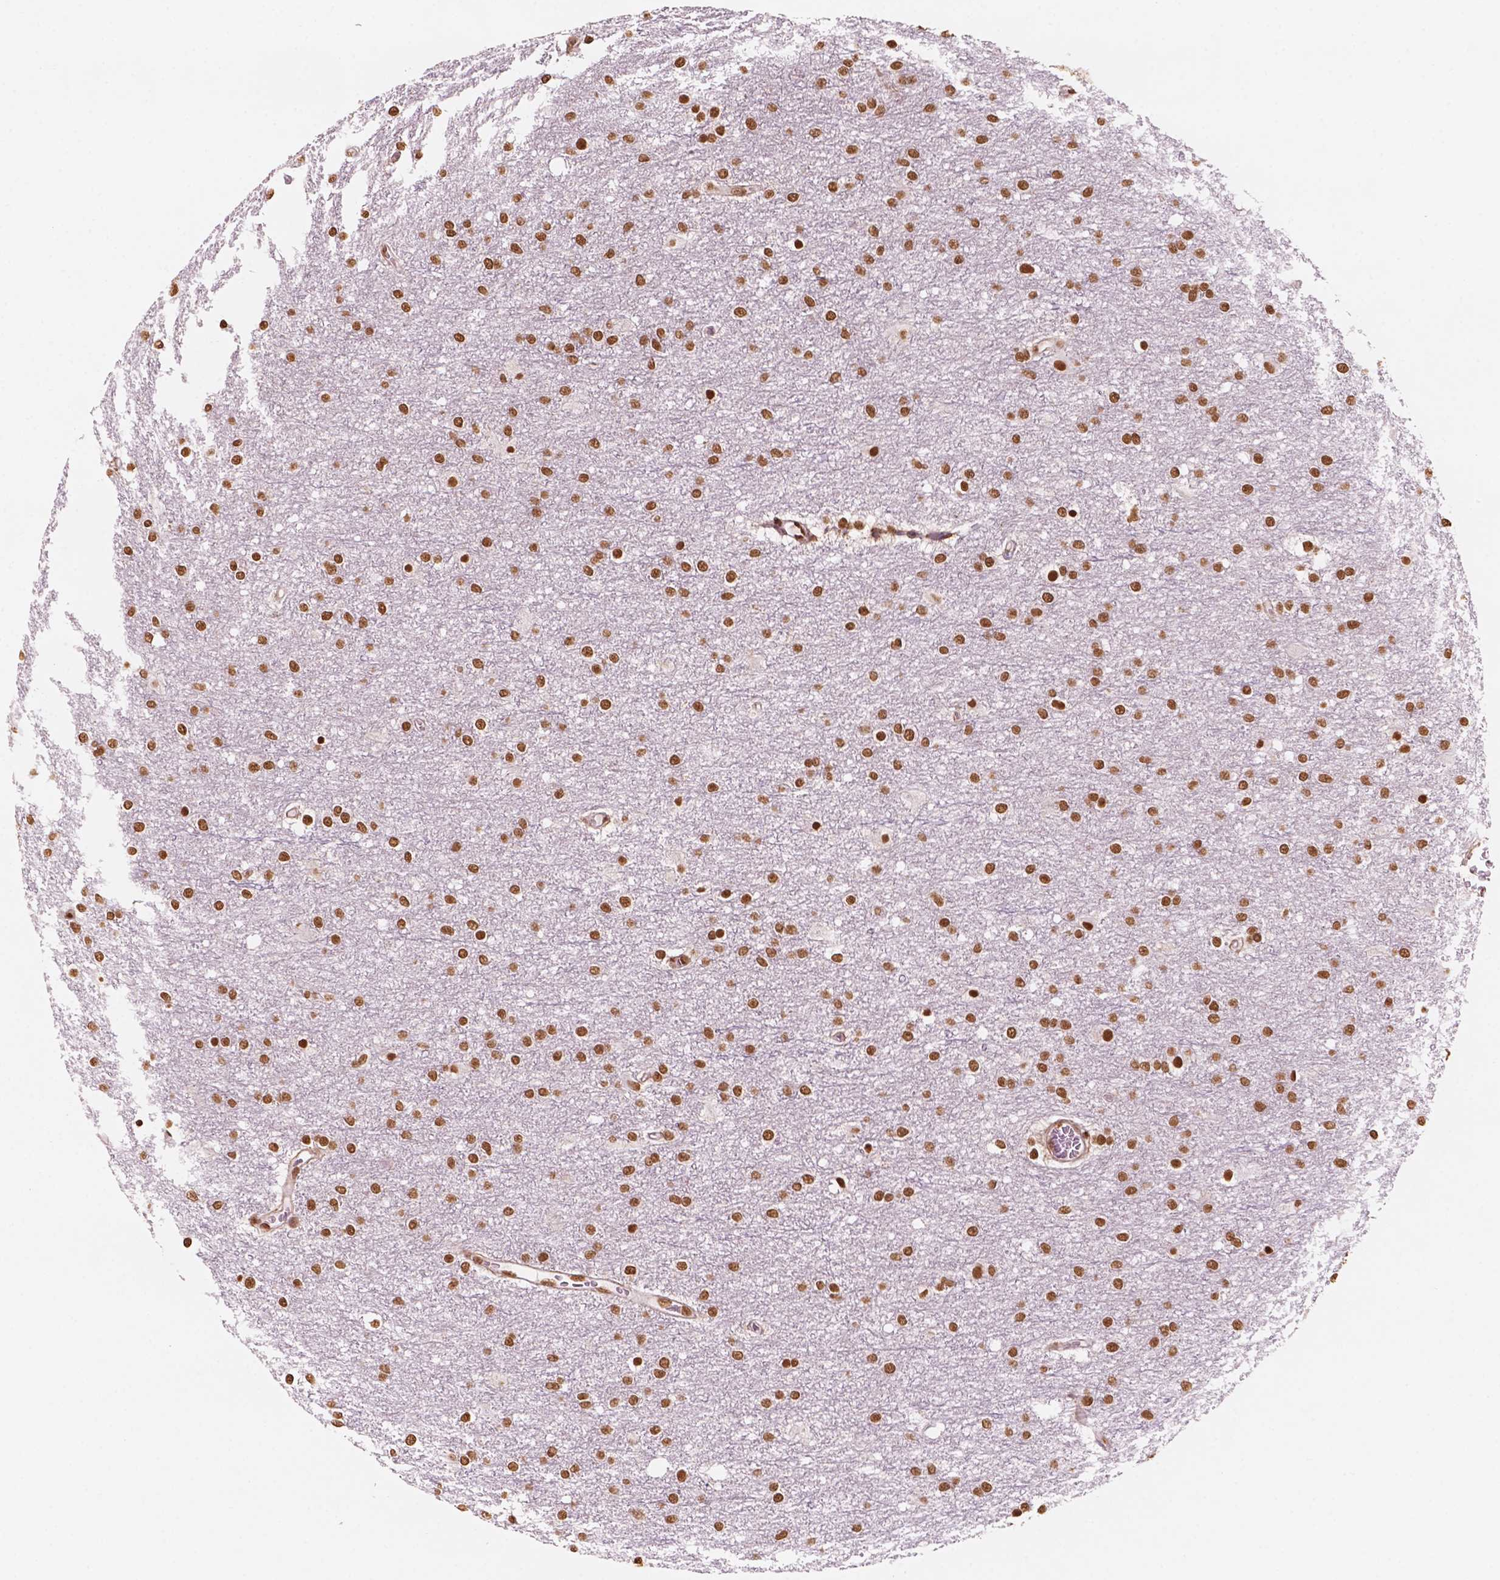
{"staining": {"intensity": "moderate", "quantity": ">75%", "location": "nuclear"}, "tissue": "glioma", "cell_type": "Tumor cells", "image_type": "cancer", "snomed": [{"axis": "morphology", "description": "Glioma, malignant, High grade"}, {"axis": "topography", "description": "Brain"}], "caption": "Immunohistochemistry image of glioma stained for a protein (brown), which exhibits medium levels of moderate nuclear expression in approximately >75% of tumor cells.", "gene": "GTF3C5", "patient": {"sex": "female", "age": 61}}